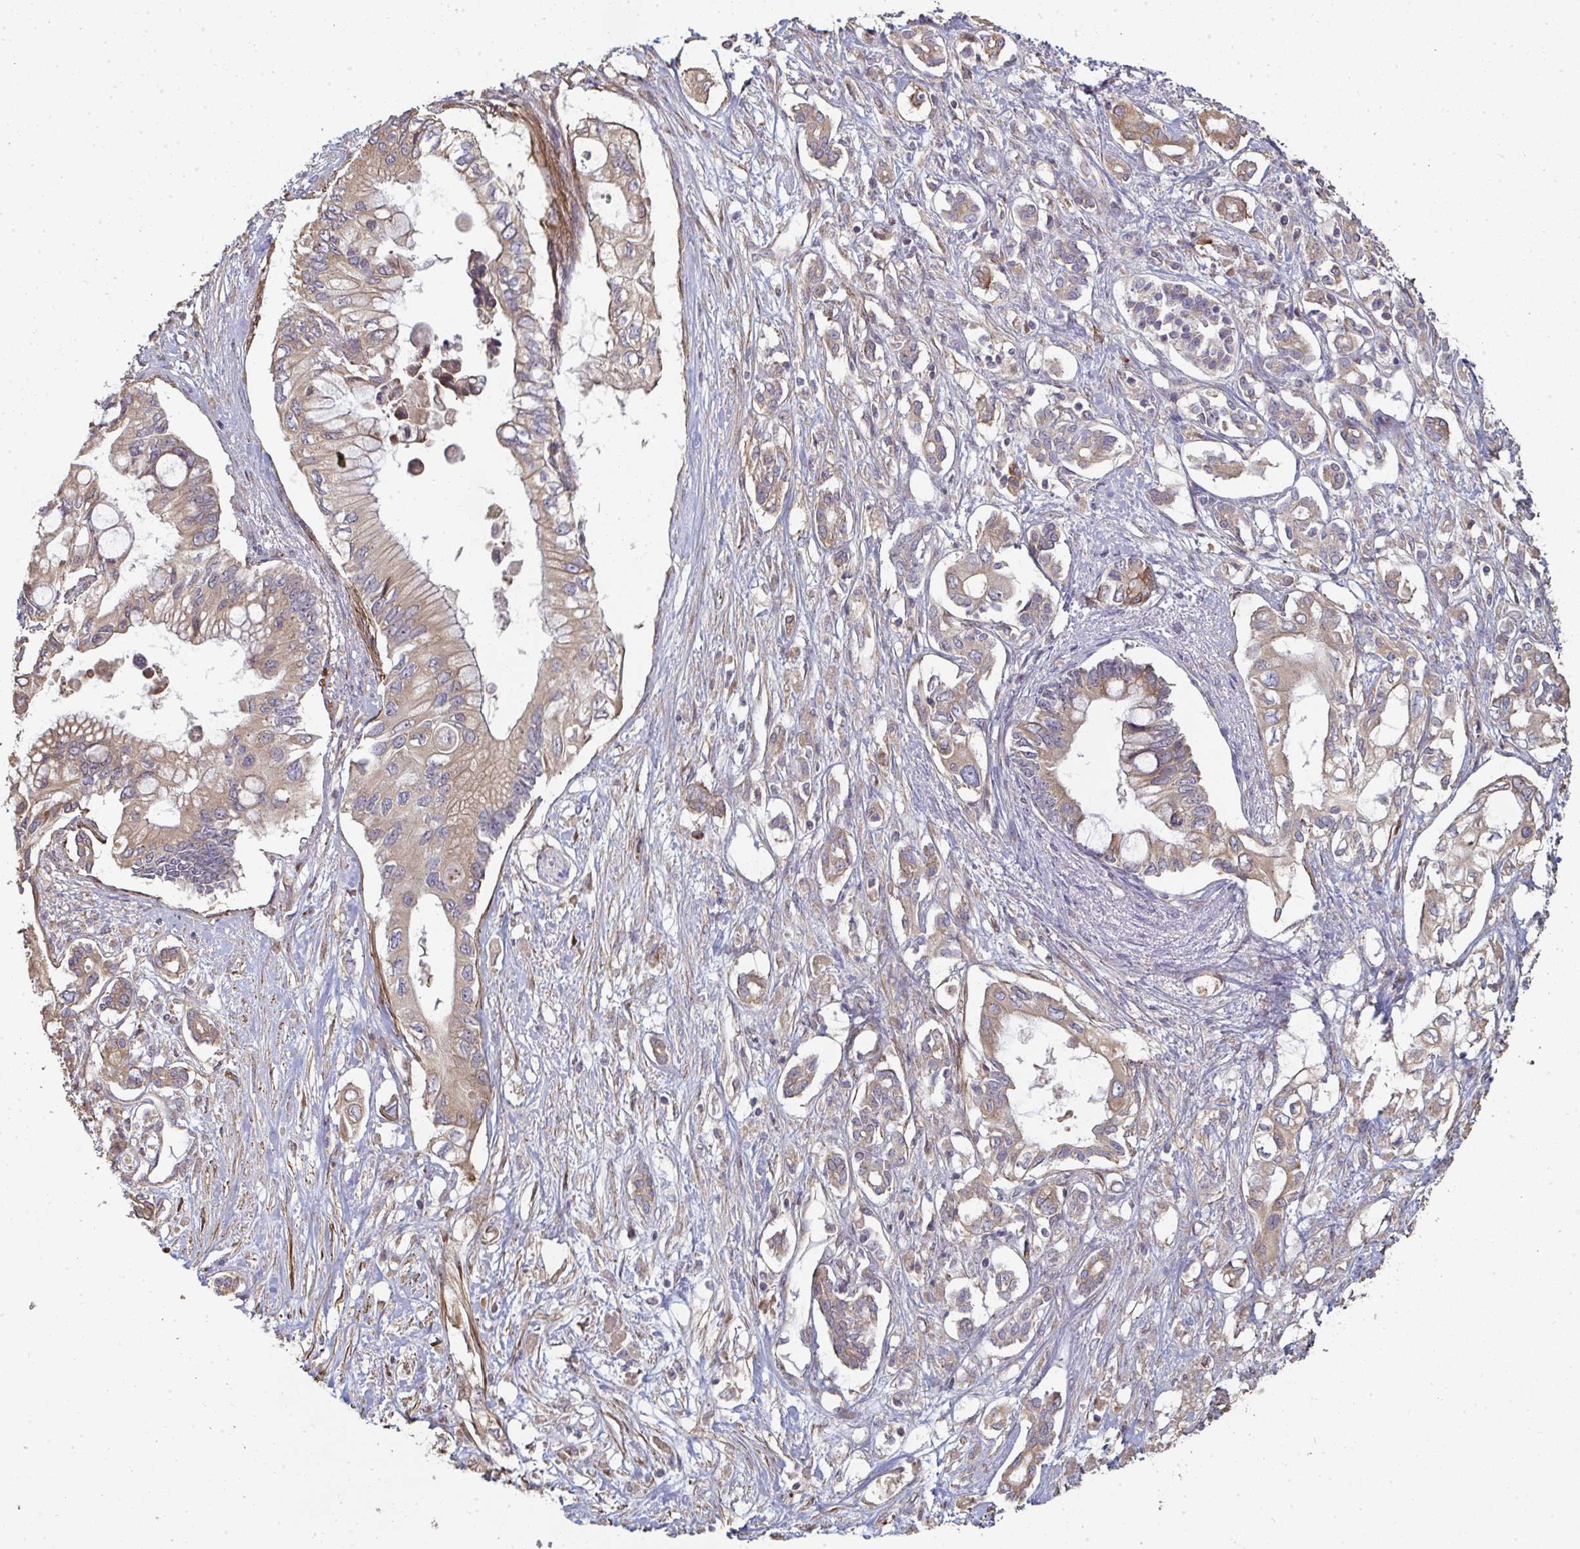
{"staining": {"intensity": "moderate", "quantity": ">75%", "location": "cytoplasmic/membranous"}, "tissue": "pancreatic cancer", "cell_type": "Tumor cells", "image_type": "cancer", "snomed": [{"axis": "morphology", "description": "Adenocarcinoma, NOS"}, {"axis": "topography", "description": "Pancreas"}], "caption": "Immunohistochemistry (IHC) photomicrograph of pancreatic cancer stained for a protein (brown), which reveals medium levels of moderate cytoplasmic/membranous expression in about >75% of tumor cells.", "gene": "ZFYVE28", "patient": {"sex": "female", "age": 63}}